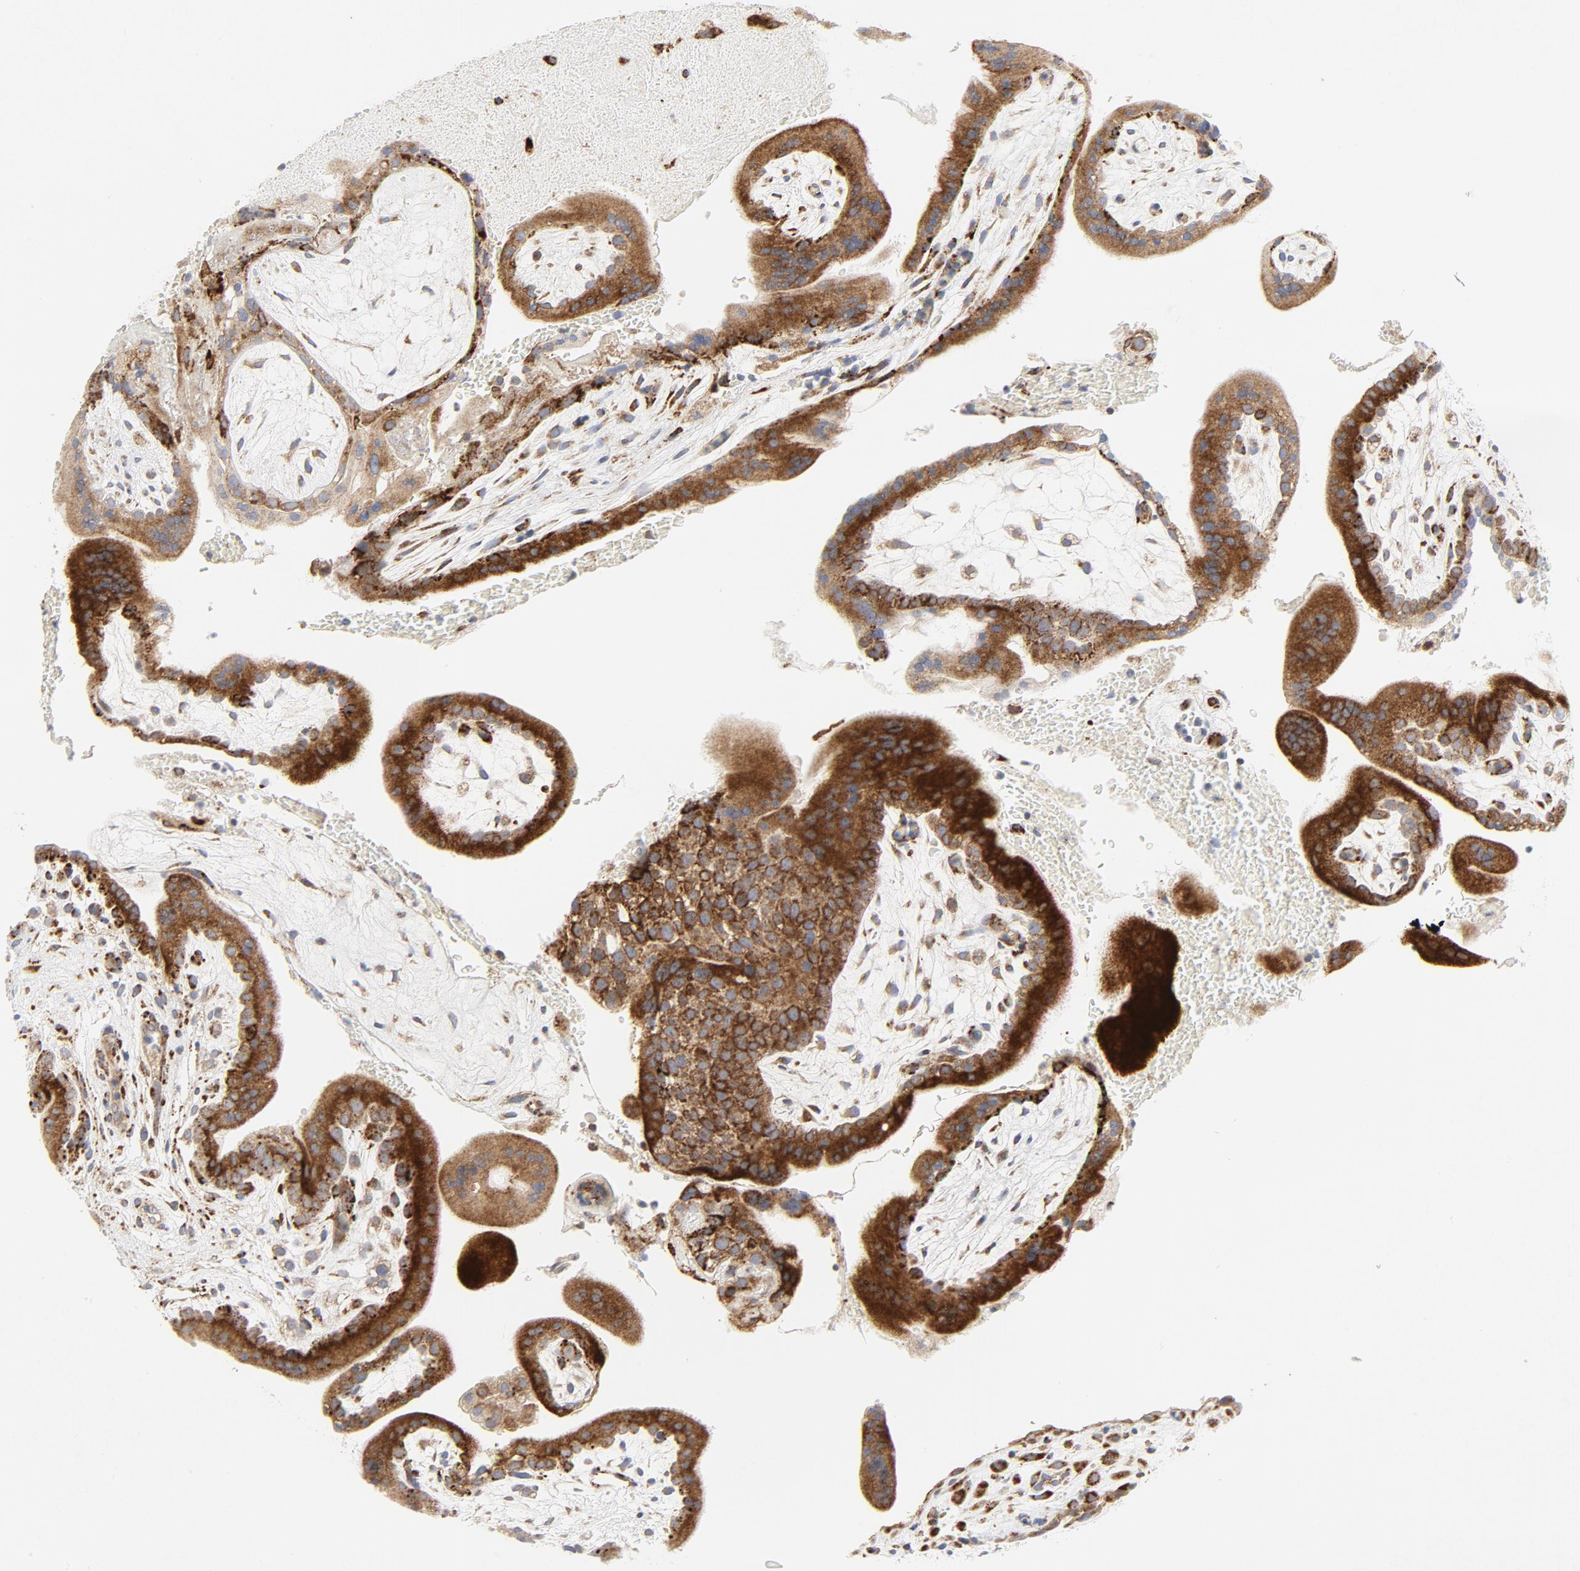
{"staining": {"intensity": "moderate", "quantity": ">75%", "location": "cytoplasmic/membranous"}, "tissue": "placenta", "cell_type": "Decidual cells", "image_type": "normal", "snomed": [{"axis": "morphology", "description": "Normal tissue, NOS"}, {"axis": "topography", "description": "Placenta"}], "caption": "Decidual cells display moderate cytoplasmic/membranous positivity in approximately >75% of cells in unremarkable placenta. The staining was performed using DAB to visualize the protein expression in brown, while the nuclei were stained in blue with hematoxylin (Magnification: 20x).", "gene": "LRP6", "patient": {"sex": "female", "age": 35}}